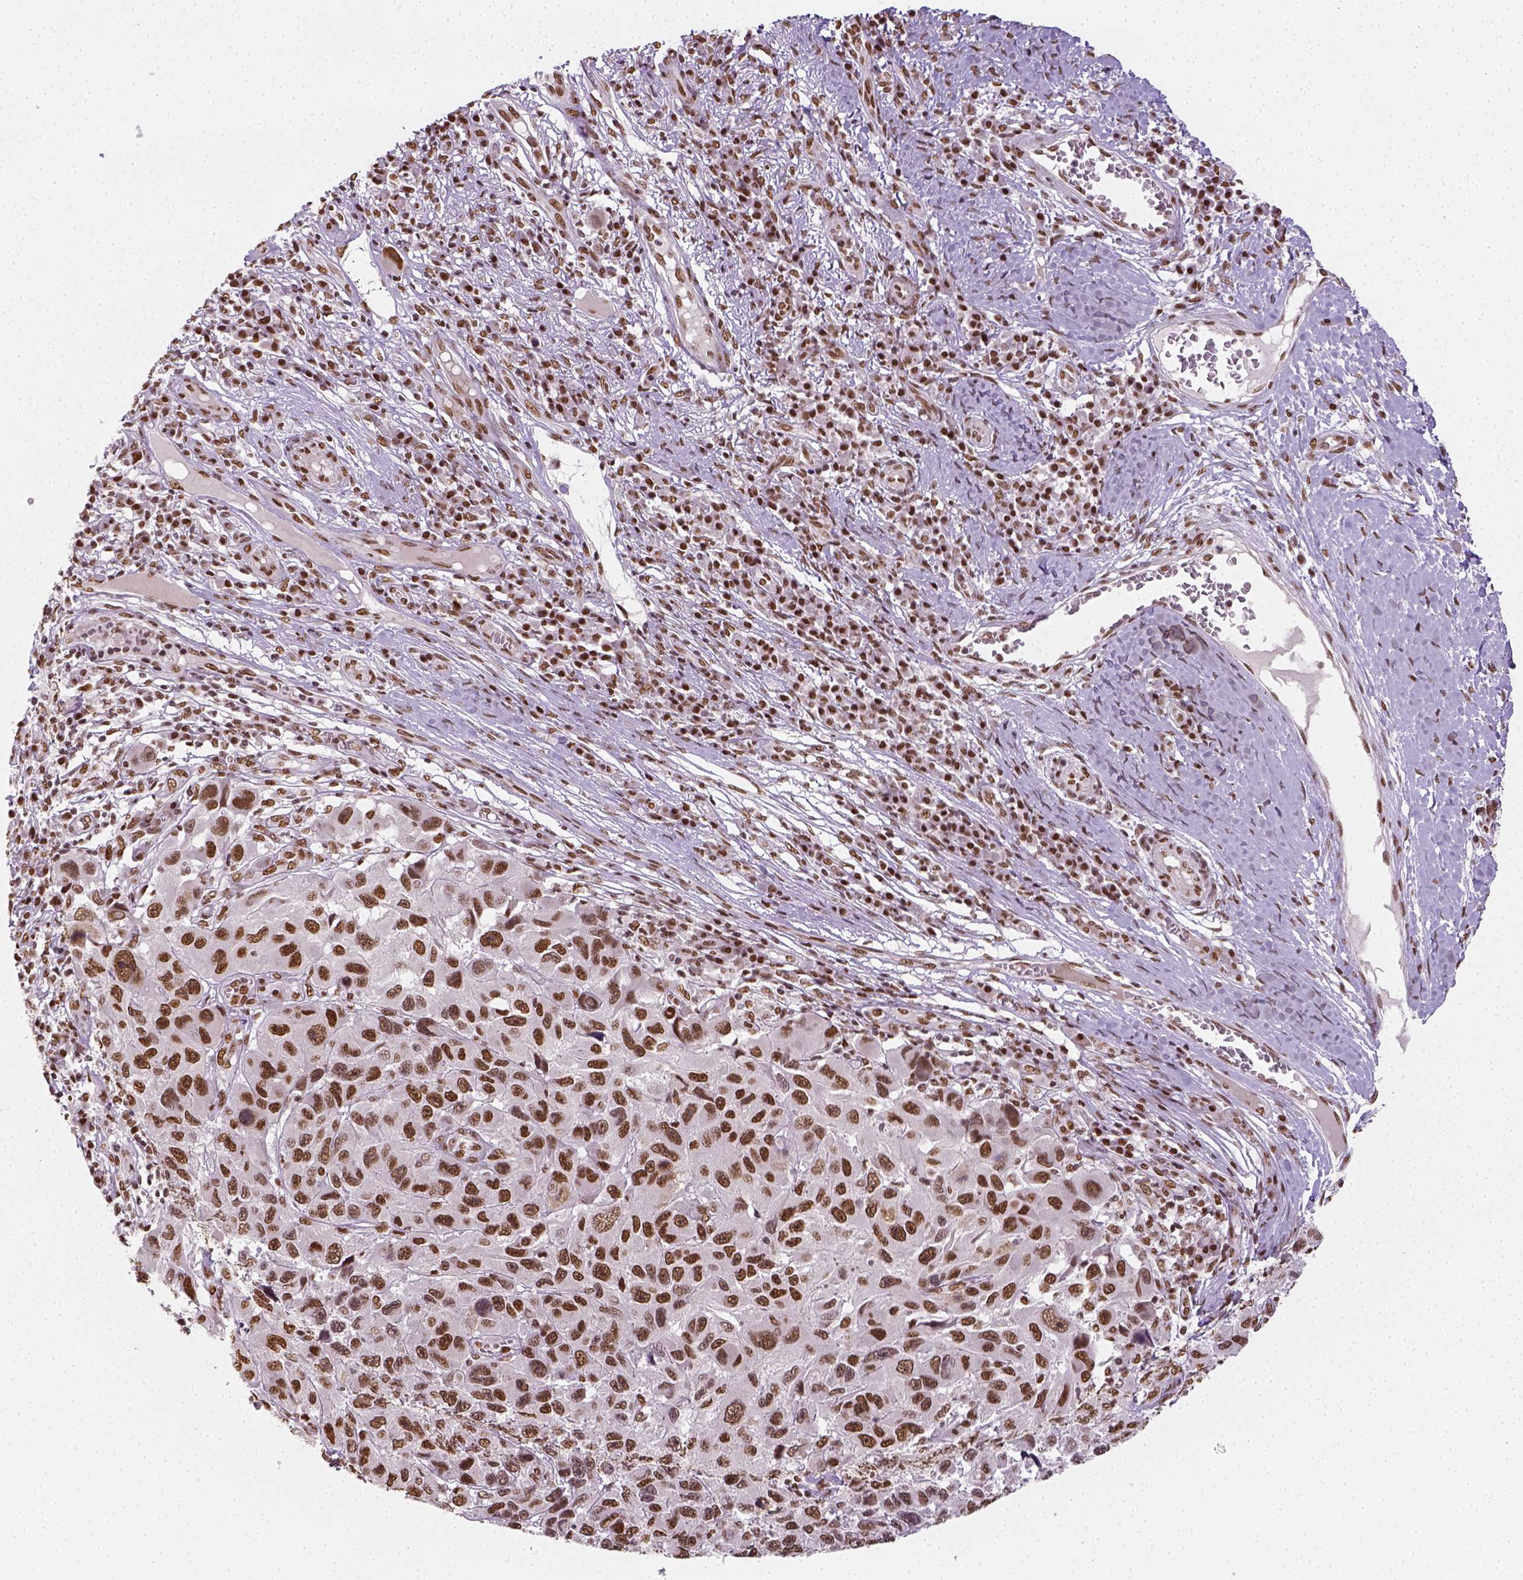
{"staining": {"intensity": "moderate", "quantity": ">75%", "location": "nuclear"}, "tissue": "melanoma", "cell_type": "Tumor cells", "image_type": "cancer", "snomed": [{"axis": "morphology", "description": "Malignant melanoma, NOS"}, {"axis": "topography", "description": "Skin"}], "caption": "DAB immunohistochemical staining of melanoma demonstrates moderate nuclear protein expression in approximately >75% of tumor cells. Ihc stains the protein of interest in brown and the nuclei are stained blue.", "gene": "FANCE", "patient": {"sex": "male", "age": 53}}